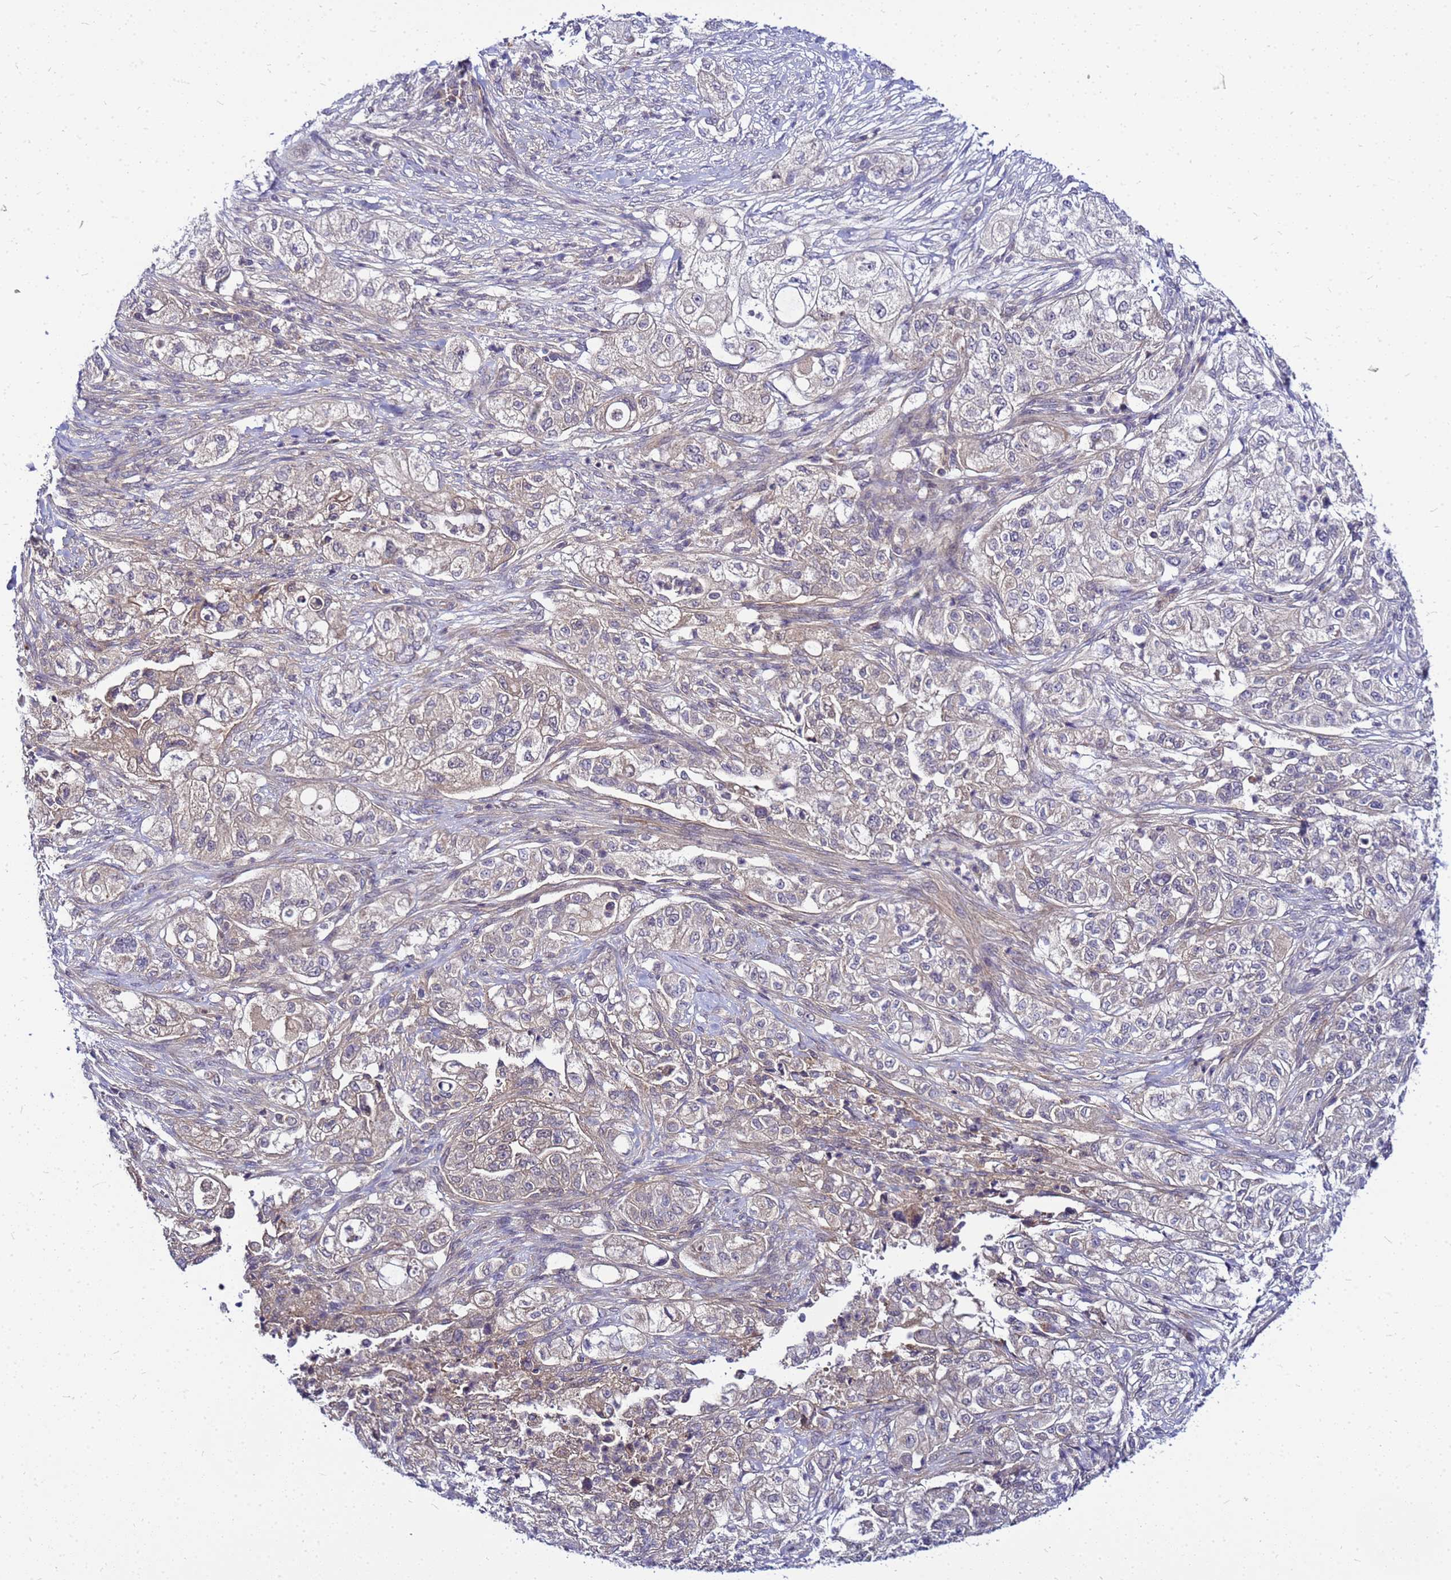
{"staining": {"intensity": "weak", "quantity": "<25%", "location": "cytoplasmic/membranous"}, "tissue": "pancreatic cancer", "cell_type": "Tumor cells", "image_type": "cancer", "snomed": [{"axis": "morphology", "description": "Adenocarcinoma, NOS"}, {"axis": "topography", "description": "Pancreas"}], "caption": "There is no significant staining in tumor cells of pancreatic cancer (adenocarcinoma).", "gene": "SAT1", "patient": {"sex": "female", "age": 78}}